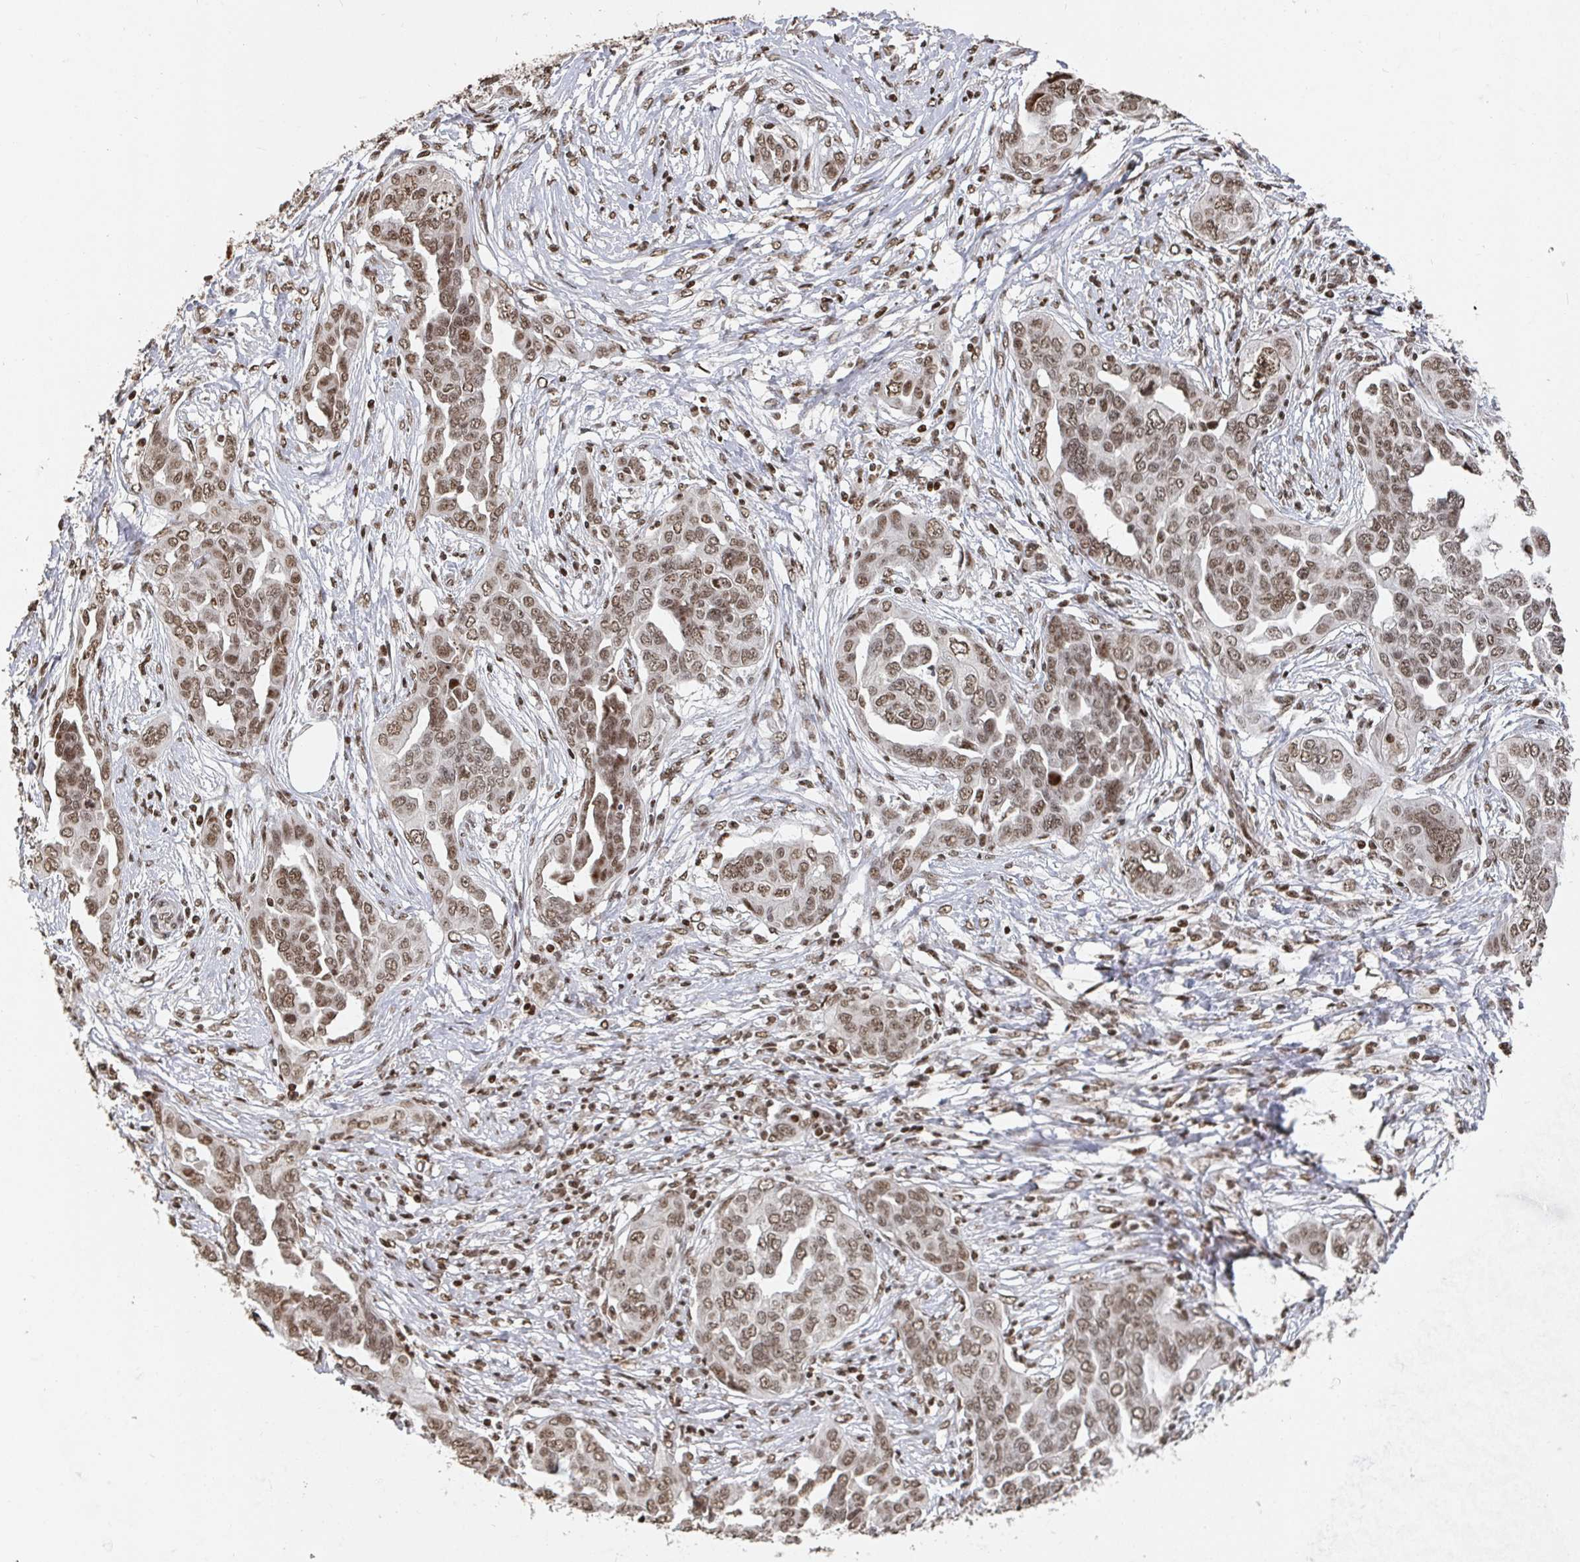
{"staining": {"intensity": "moderate", "quantity": ">75%", "location": "nuclear"}, "tissue": "ovarian cancer", "cell_type": "Tumor cells", "image_type": "cancer", "snomed": [{"axis": "morphology", "description": "Cystadenocarcinoma, serous, NOS"}, {"axis": "topography", "description": "Ovary"}], "caption": "IHC of ovarian cancer (serous cystadenocarcinoma) demonstrates medium levels of moderate nuclear positivity in about >75% of tumor cells. The protein of interest is shown in brown color, while the nuclei are stained blue.", "gene": "ZDHHC12", "patient": {"sex": "female", "age": 59}}